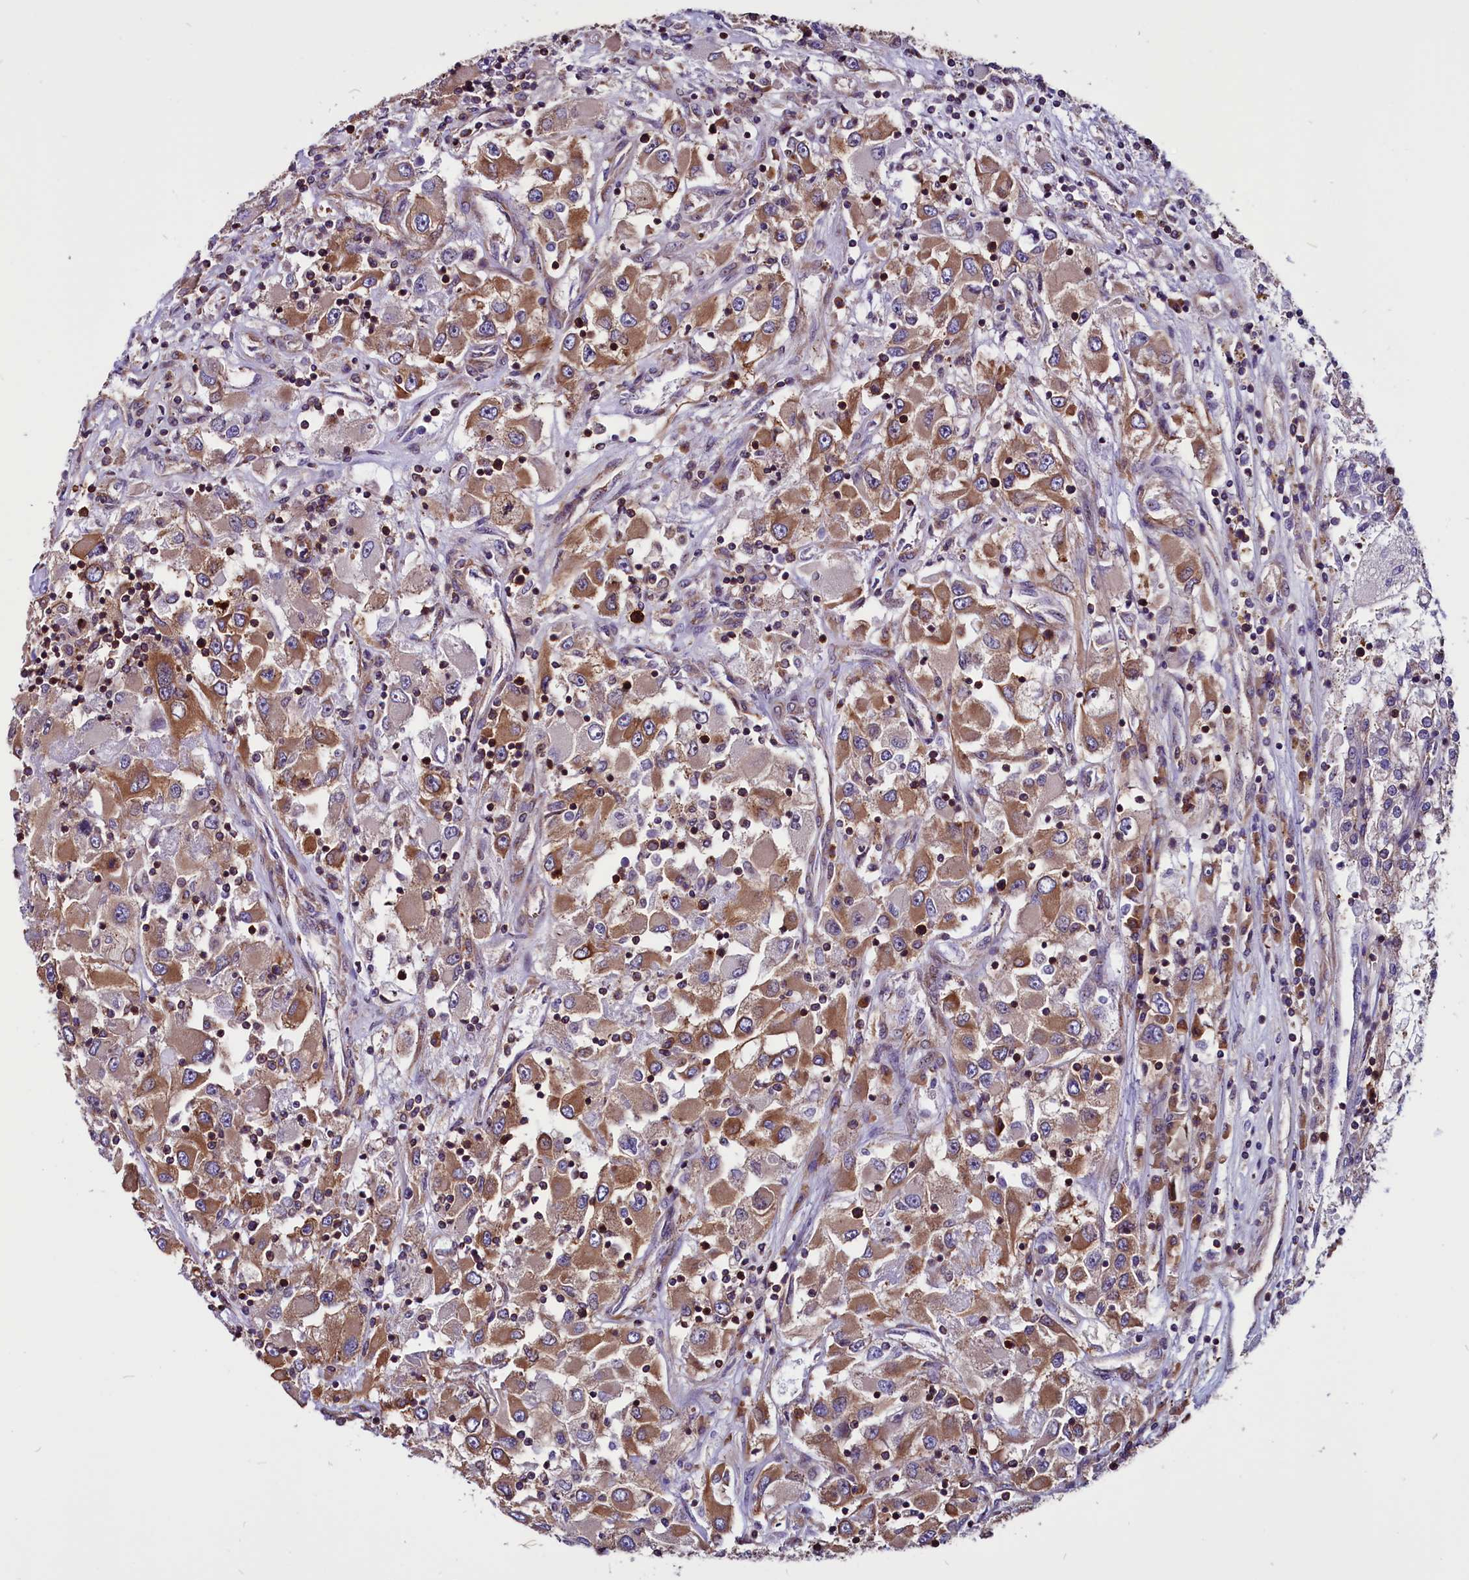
{"staining": {"intensity": "moderate", "quantity": ">75%", "location": "cytoplasmic/membranous"}, "tissue": "renal cancer", "cell_type": "Tumor cells", "image_type": "cancer", "snomed": [{"axis": "morphology", "description": "Adenocarcinoma, NOS"}, {"axis": "topography", "description": "Kidney"}], "caption": "Adenocarcinoma (renal) was stained to show a protein in brown. There is medium levels of moderate cytoplasmic/membranous staining in about >75% of tumor cells.", "gene": "EIF3G", "patient": {"sex": "female", "age": 52}}